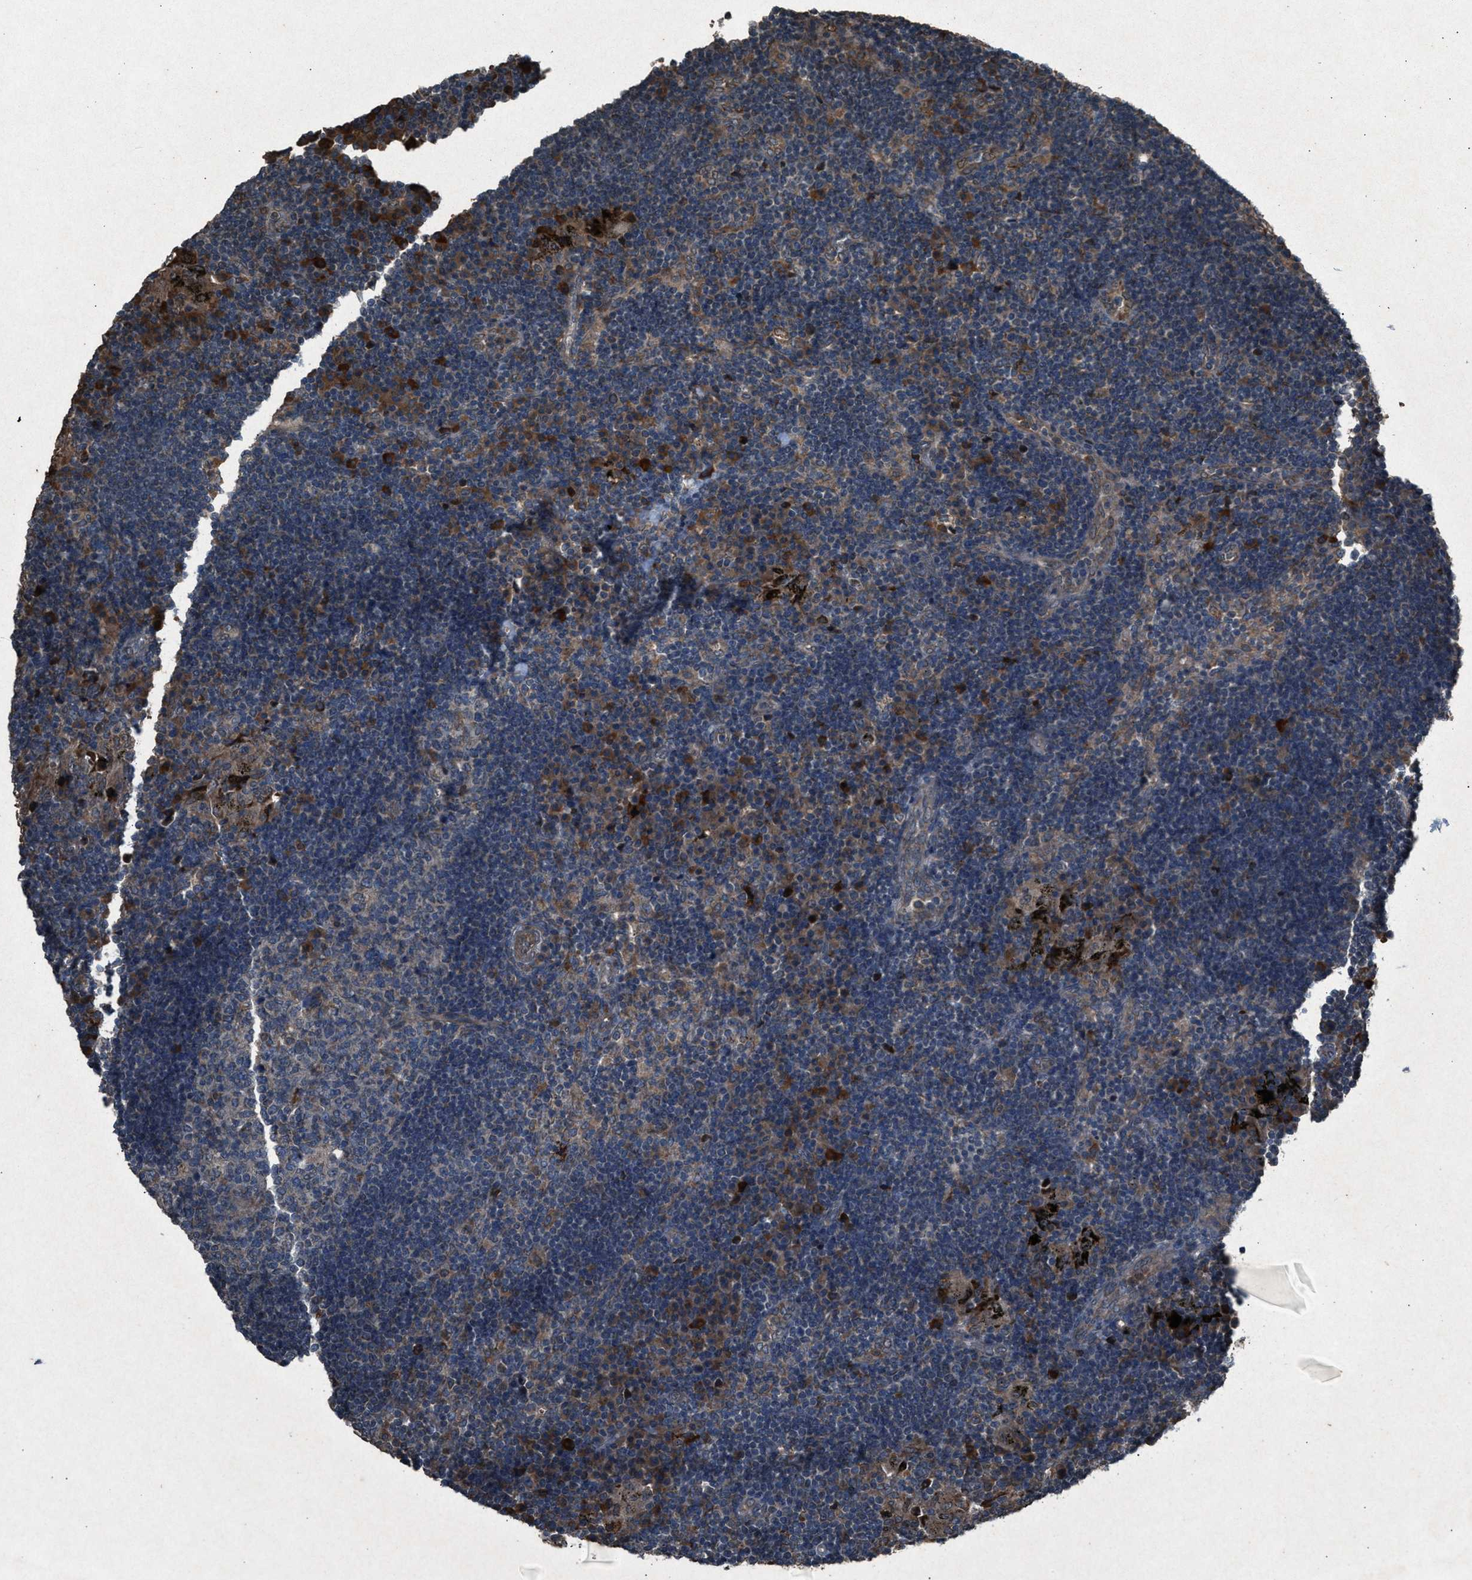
{"staining": {"intensity": "moderate", "quantity": "<25%", "location": "cytoplasmic/membranous"}, "tissue": "lymph node", "cell_type": "Germinal center cells", "image_type": "normal", "snomed": [{"axis": "morphology", "description": "Normal tissue, NOS"}, {"axis": "morphology", "description": "Squamous cell carcinoma, metastatic, NOS"}, {"axis": "topography", "description": "Lymph node"}], "caption": "A brown stain shows moderate cytoplasmic/membranous positivity of a protein in germinal center cells of normal lymph node.", "gene": "CALR", "patient": {"sex": "female", "age": 53}}